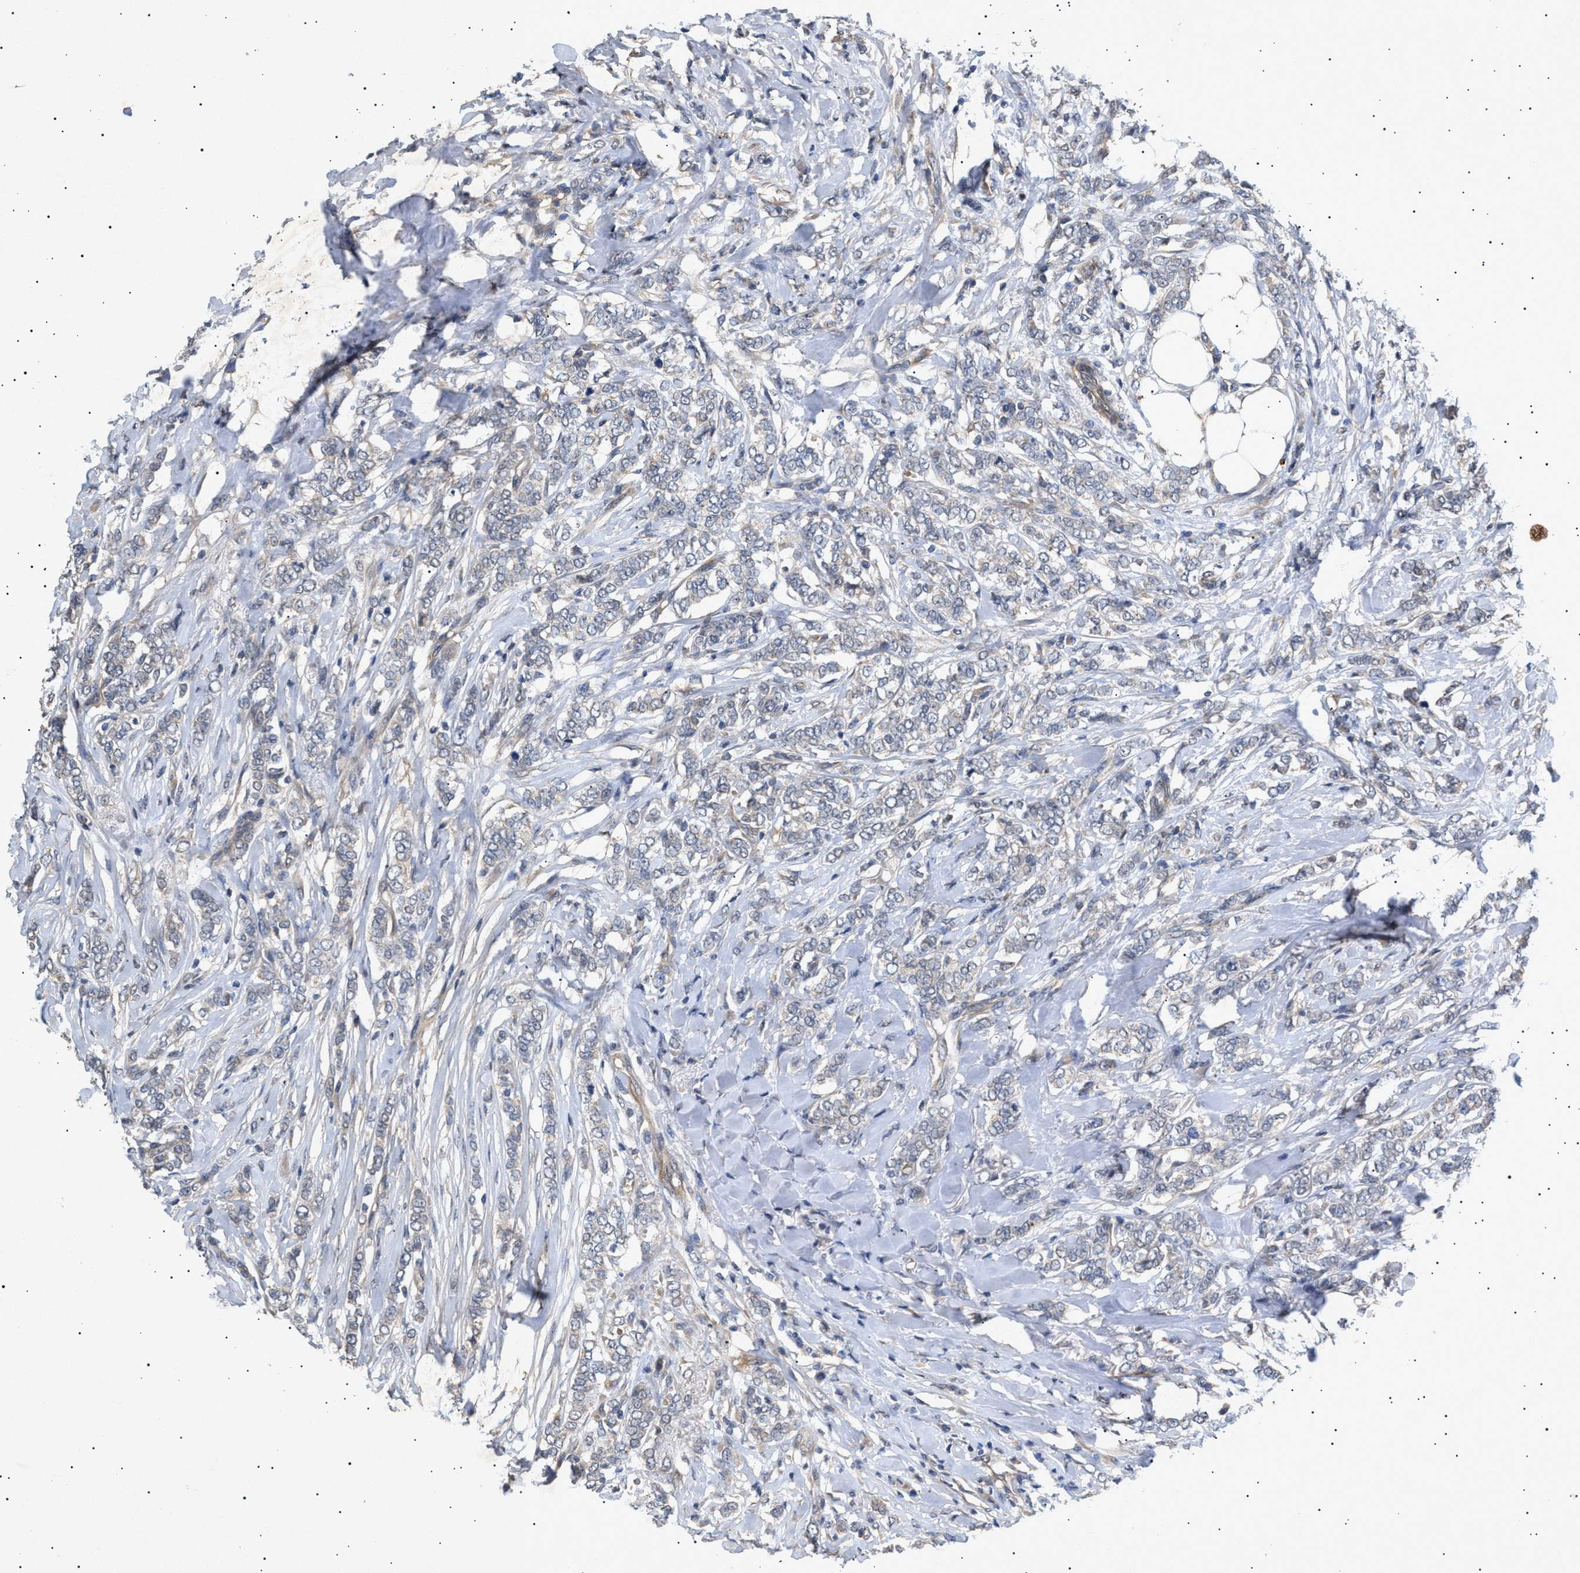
{"staining": {"intensity": "negative", "quantity": "none", "location": "none"}, "tissue": "breast cancer", "cell_type": "Tumor cells", "image_type": "cancer", "snomed": [{"axis": "morphology", "description": "Lobular carcinoma"}, {"axis": "topography", "description": "Skin"}, {"axis": "topography", "description": "Breast"}], "caption": "The immunohistochemistry micrograph has no significant staining in tumor cells of breast cancer (lobular carcinoma) tissue. (Brightfield microscopy of DAB IHC at high magnification).", "gene": "SIRT5", "patient": {"sex": "female", "age": 46}}